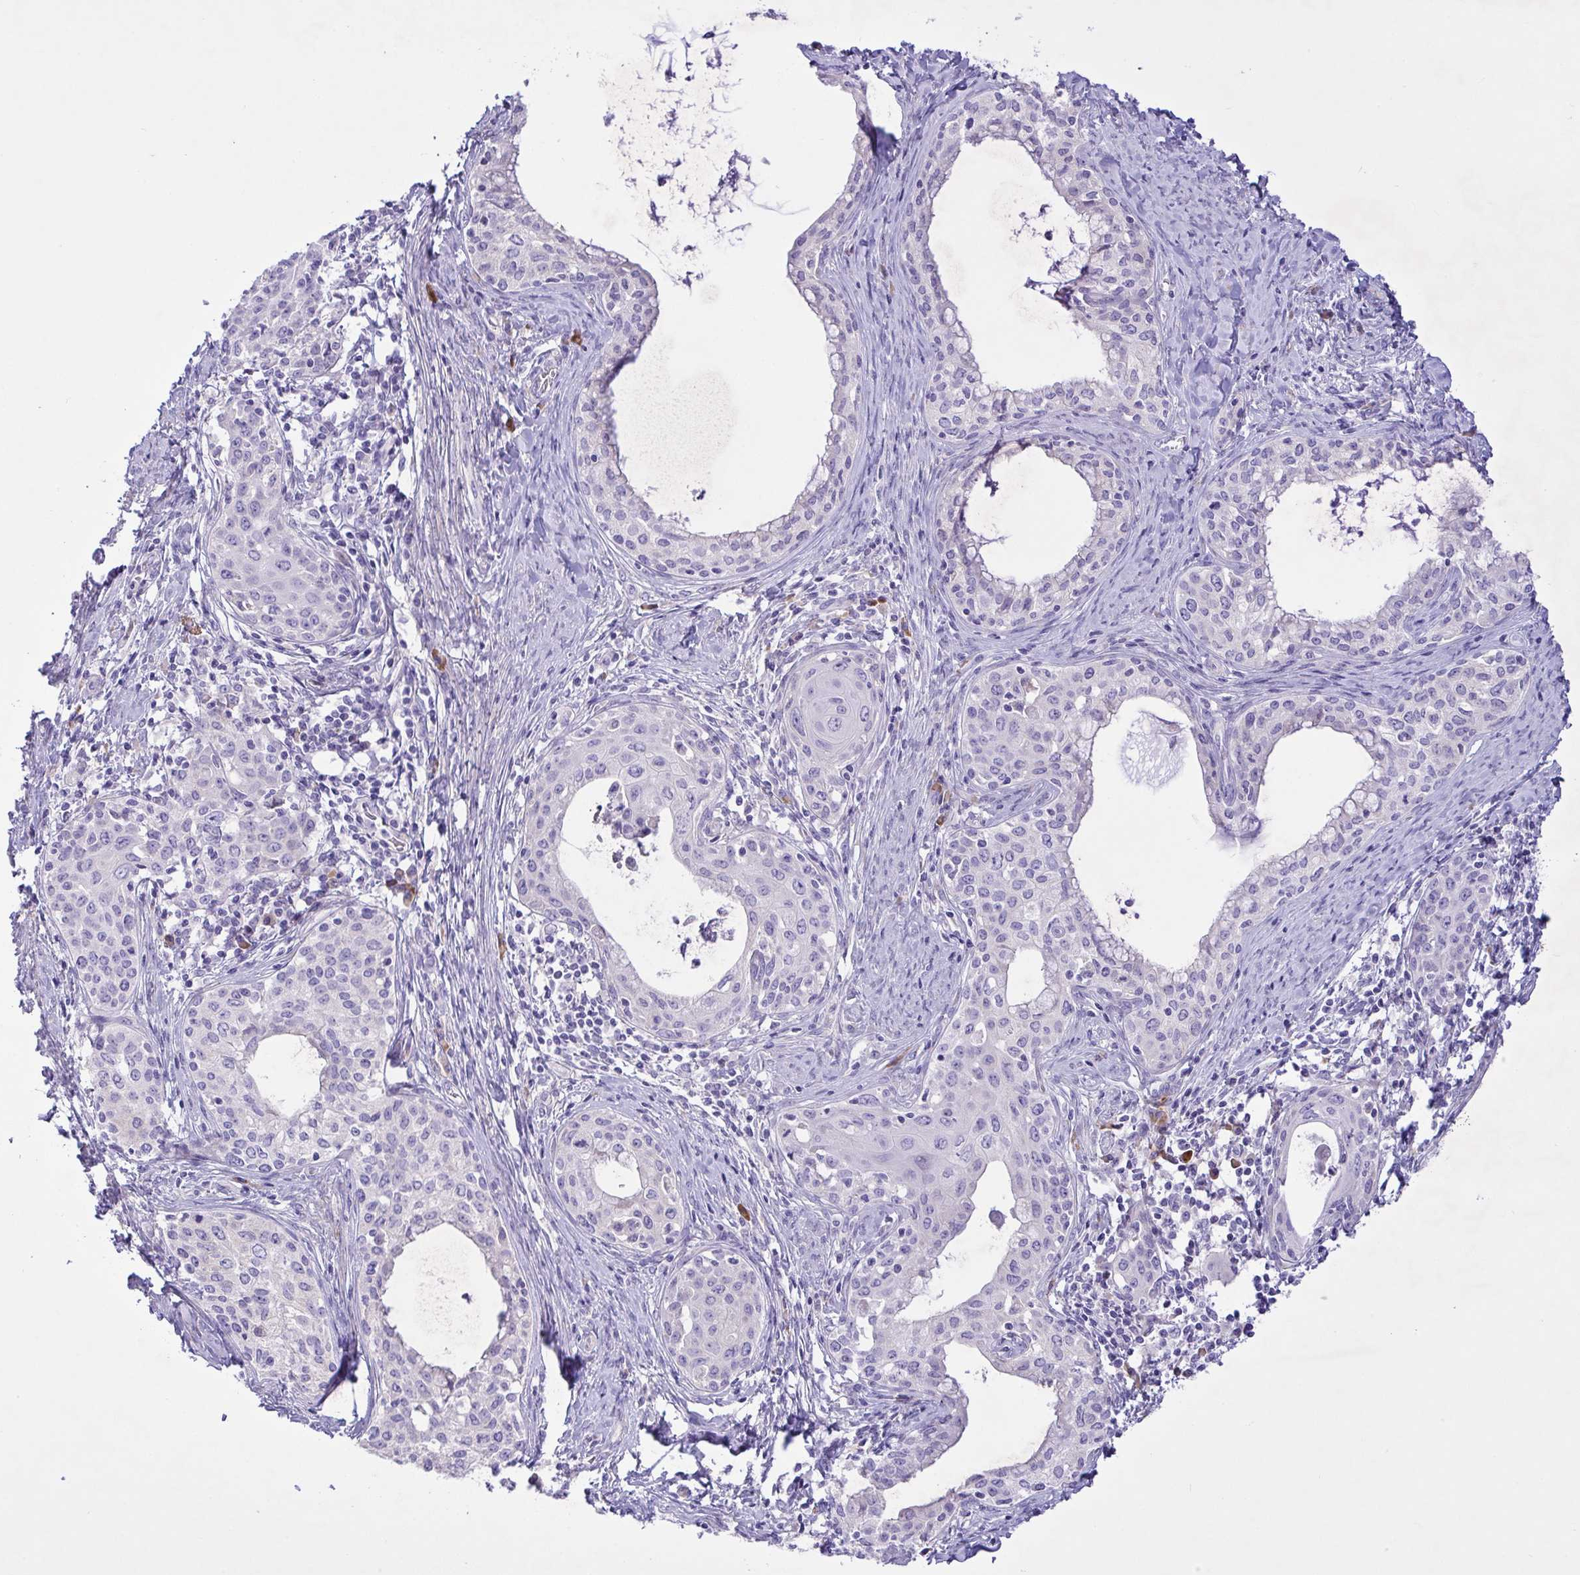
{"staining": {"intensity": "negative", "quantity": "none", "location": "none"}, "tissue": "cervical cancer", "cell_type": "Tumor cells", "image_type": "cancer", "snomed": [{"axis": "morphology", "description": "Squamous cell carcinoma, NOS"}, {"axis": "morphology", "description": "Adenocarcinoma, NOS"}, {"axis": "topography", "description": "Cervix"}], "caption": "IHC histopathology image of squamous cell carcinoma (cervical) stained for a protein (brown), which exhibits no expression in tumor cells. (Stains: DAB IHC with hematoxylin counter stain, Microscopy: brightfield microscopy at high magnification).", "gene": "FAM86B1", "patient": {"sex": "female", "age": 52}}